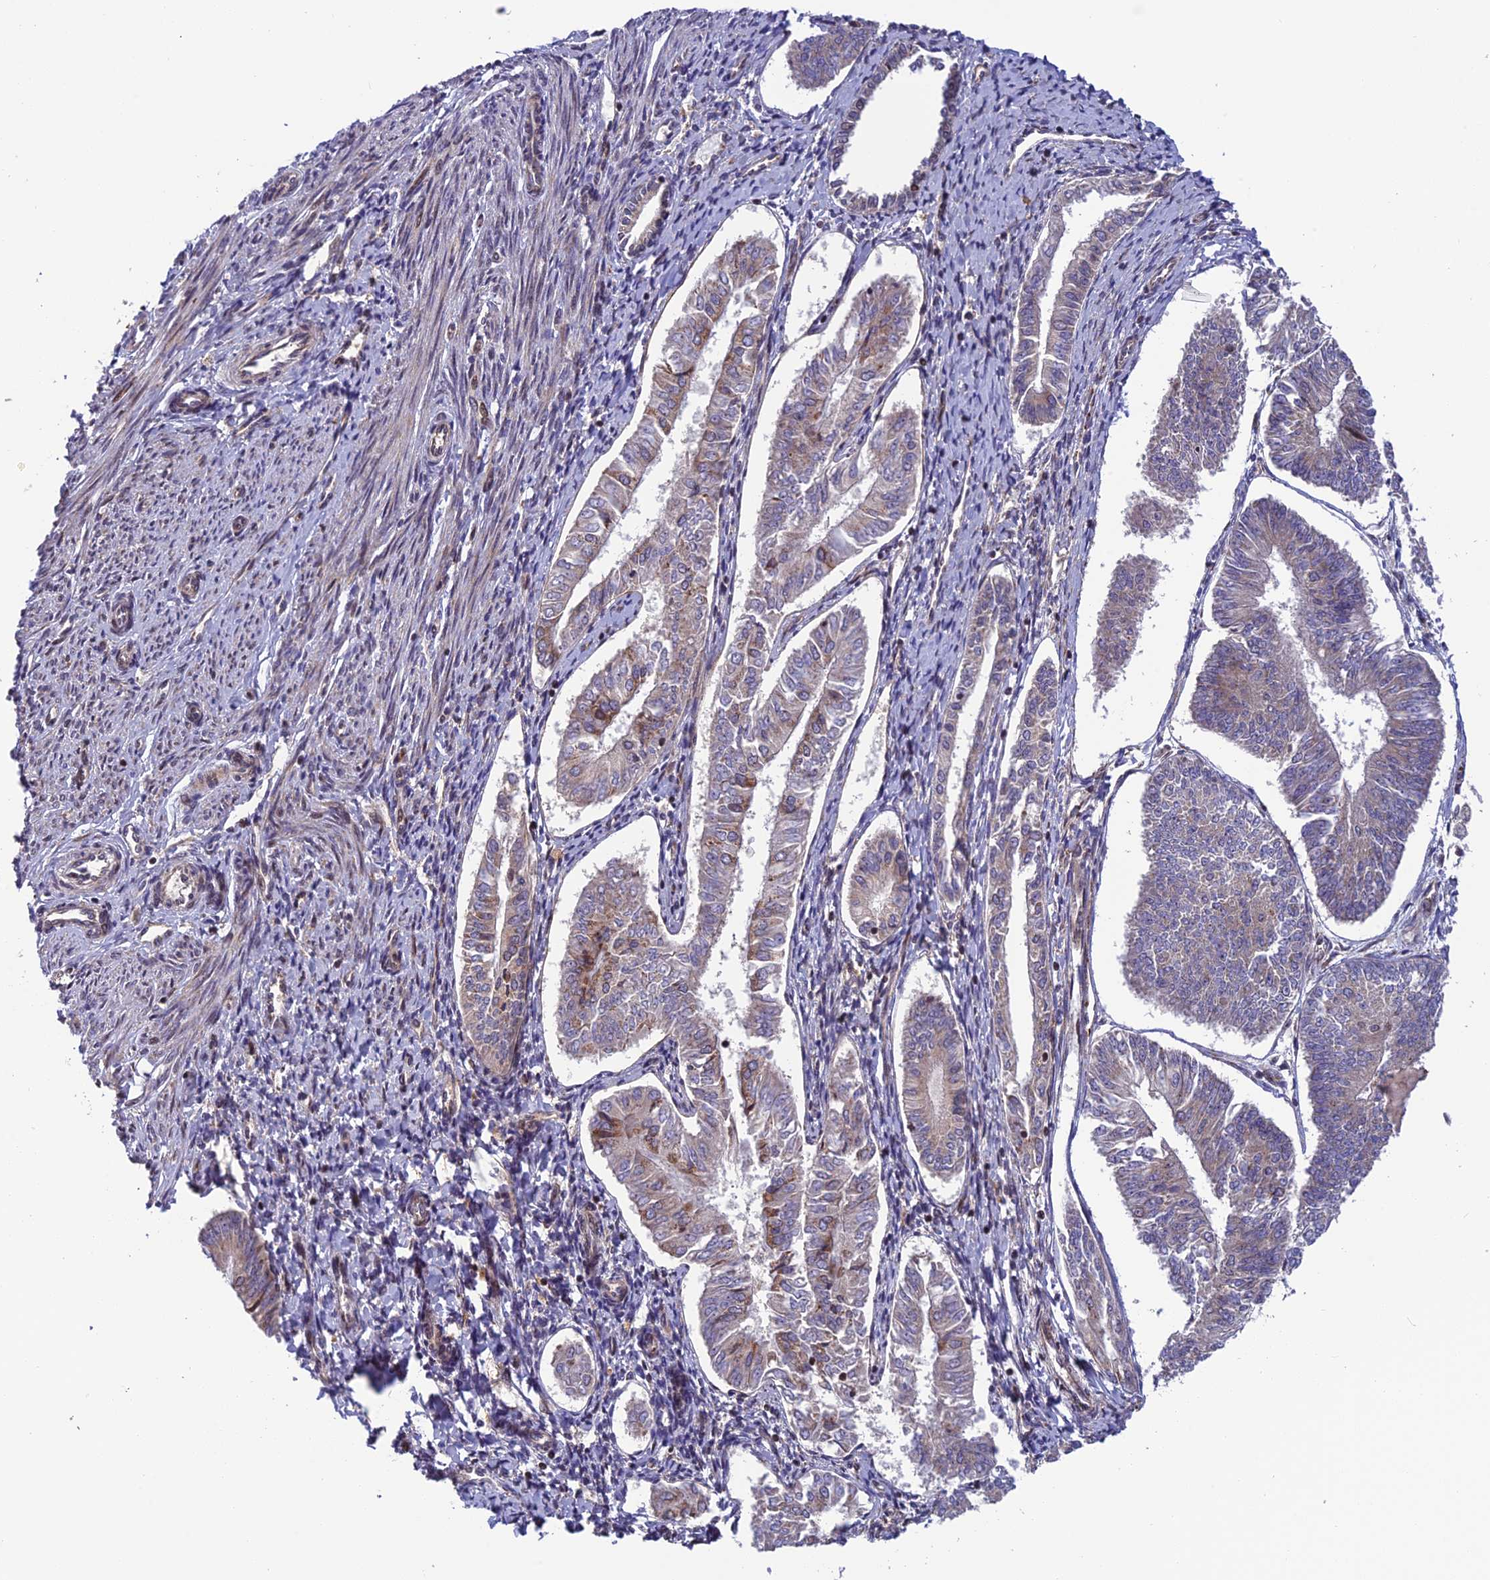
{"staining": {"intensity": "moderate", "quantity": "<25%", "location": "cytoplasmic/membranous"}, "tissue": "endometrial cancer", "cell_type": "Tumor cells", "image_type": "cancer", "snomed": [{"axis": "morphology", "description": "Adenocarcinoma, NOS"}, {"axis": "topography", "description": "Endometrium"}], "caption": "Immunohistochemical staining of human endometrial cancer exhibits moderate cytoplasmic/membranous protein expression in about <25% of tumor cells.", "gene": "SMIM7", "patient": {"sex": "female", "age": 58}}